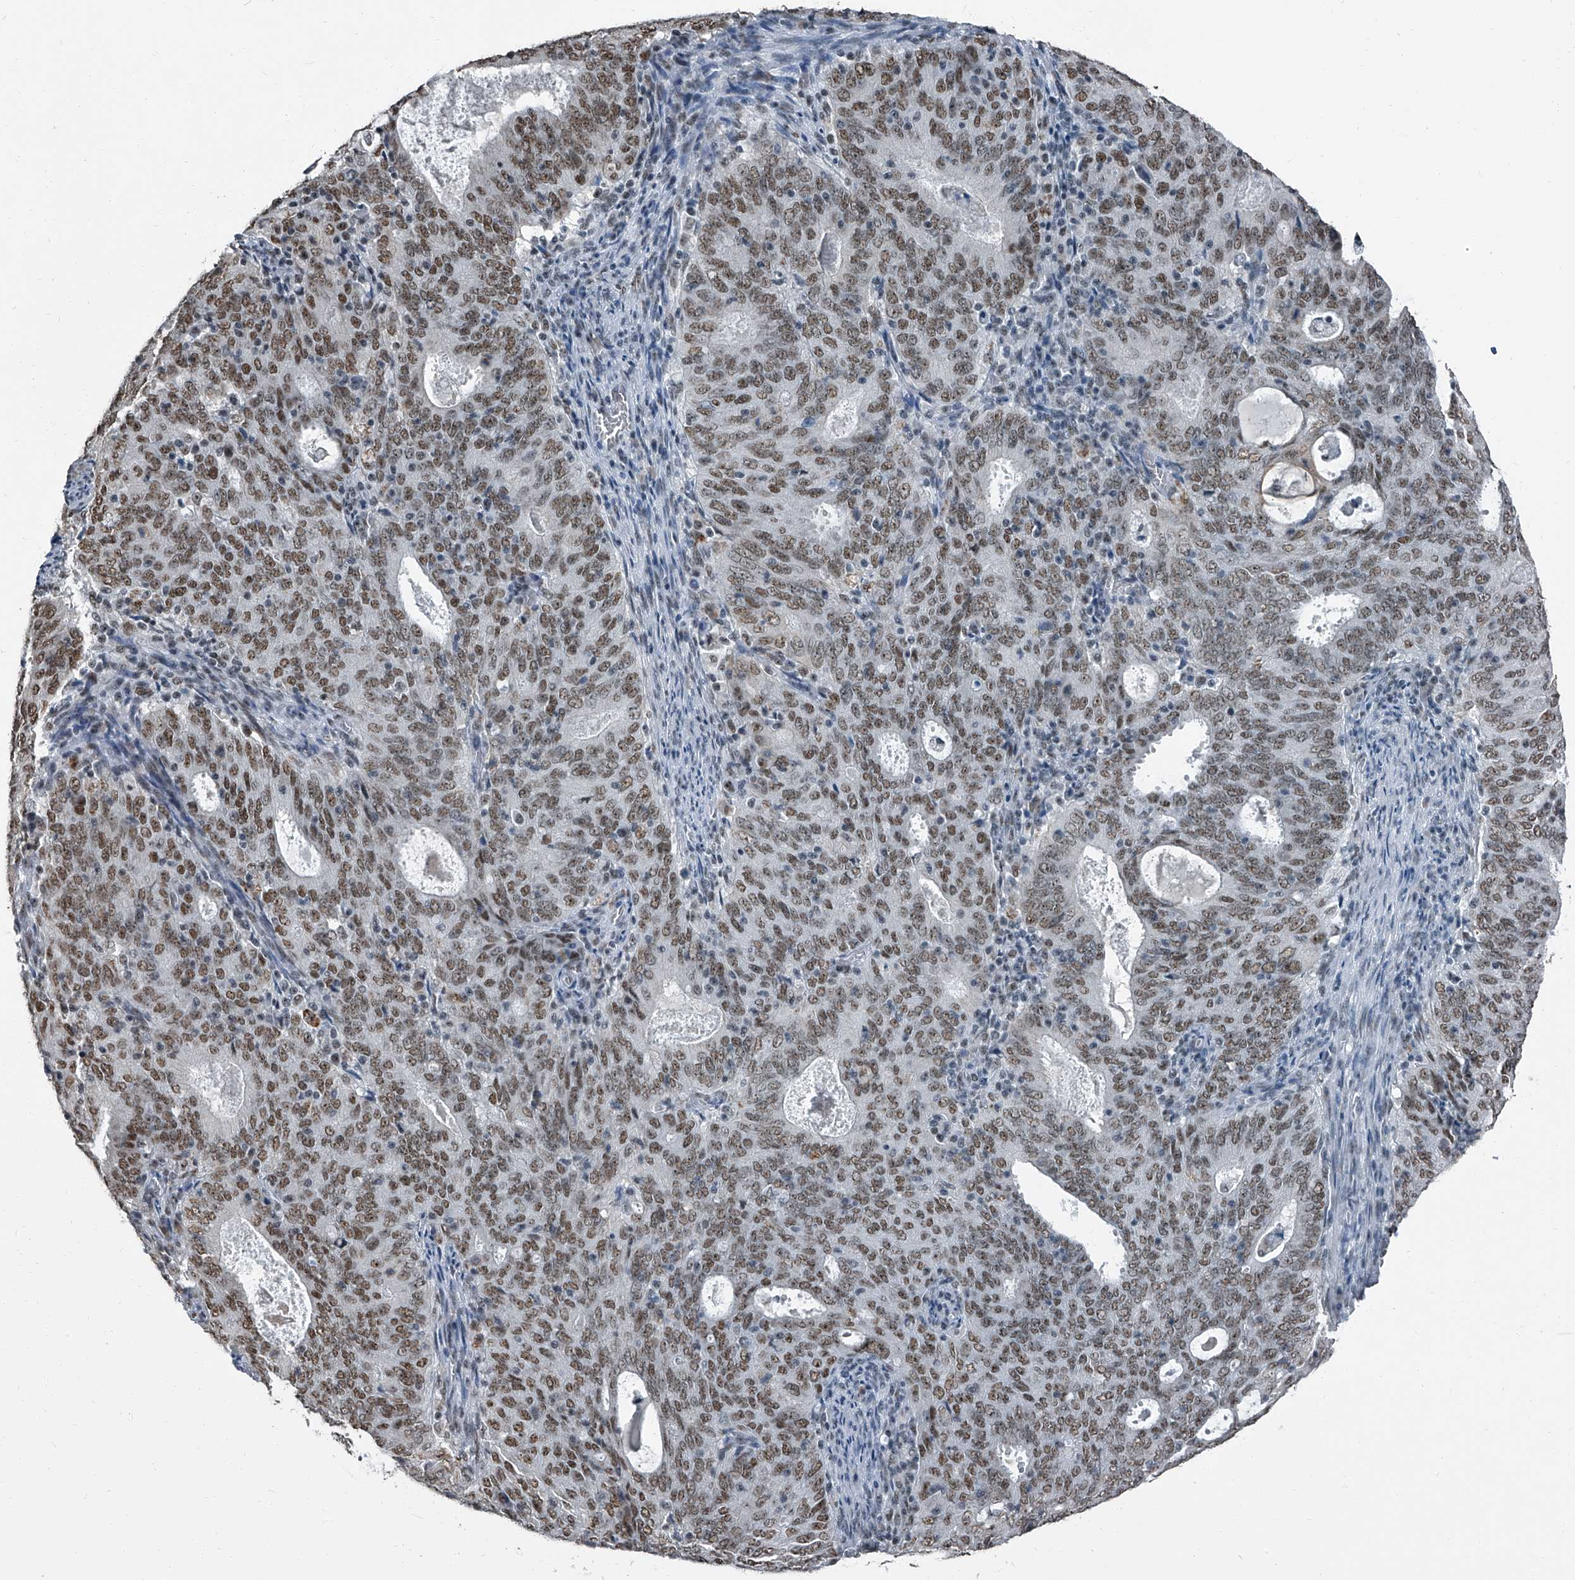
{"staining": {"intensity": "moderate", "quantity": ">75%", "location": "nuclear"}, "tissue": "cervical cancer", "cell_type": "Tumor cells", "image_type": "cancer", "snomed": [{"axis": "morphology", "description": "Adenocarcinoma, NOS"}, {"axis": "topography", "description": "Cervix"}], "caption": "Protein staining of cervical adenocarcinoma tissue exhibits moderate nuclear staining in about >75% of tumor cells. The protein of interest is shown in brown color, while the nuclei are stained blue.", "gene": "TCOF1", "patient": {"sex": "female", "age": 44}}